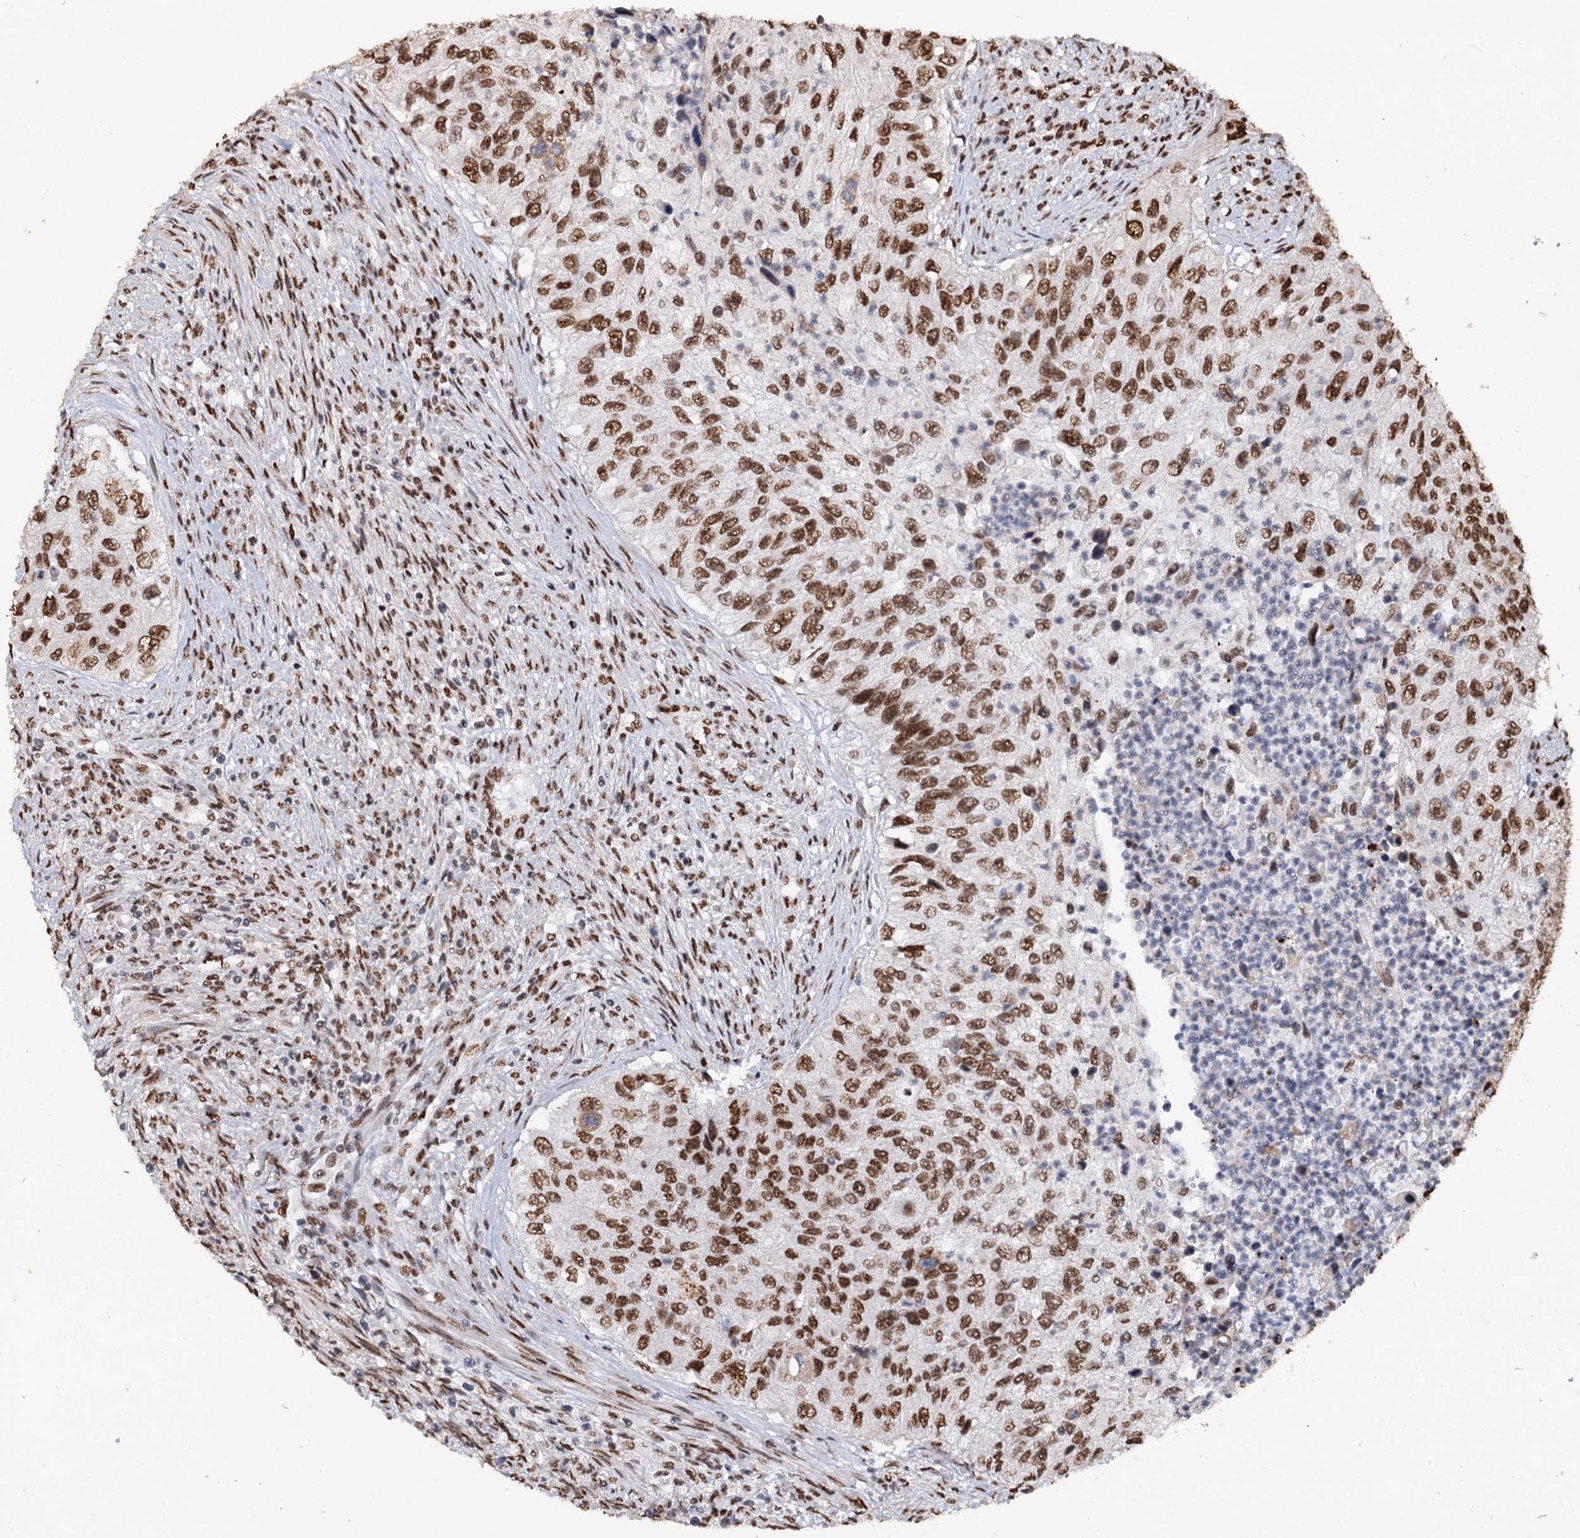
{"staining": {"intensity": "moderate", "quantity": ">75%", "location": "nuclear"}, "tissue": "urothelial cancer", "cell_type": "Tumor cells", "image_type": "cancer", "snomed": [{"axis": "morphology", "description": "Urothelial carcinoma, High grade"}, {"axis": "topography", "description": "Urinary bladder"}], "caption": "The immunohistochemical stain labels moderate nuclear expression in tumor cells of urothelial carcinoma (high-grade) tissue.", "gene": "MATR3", "patient": {"sex": "female", "age": 60}}